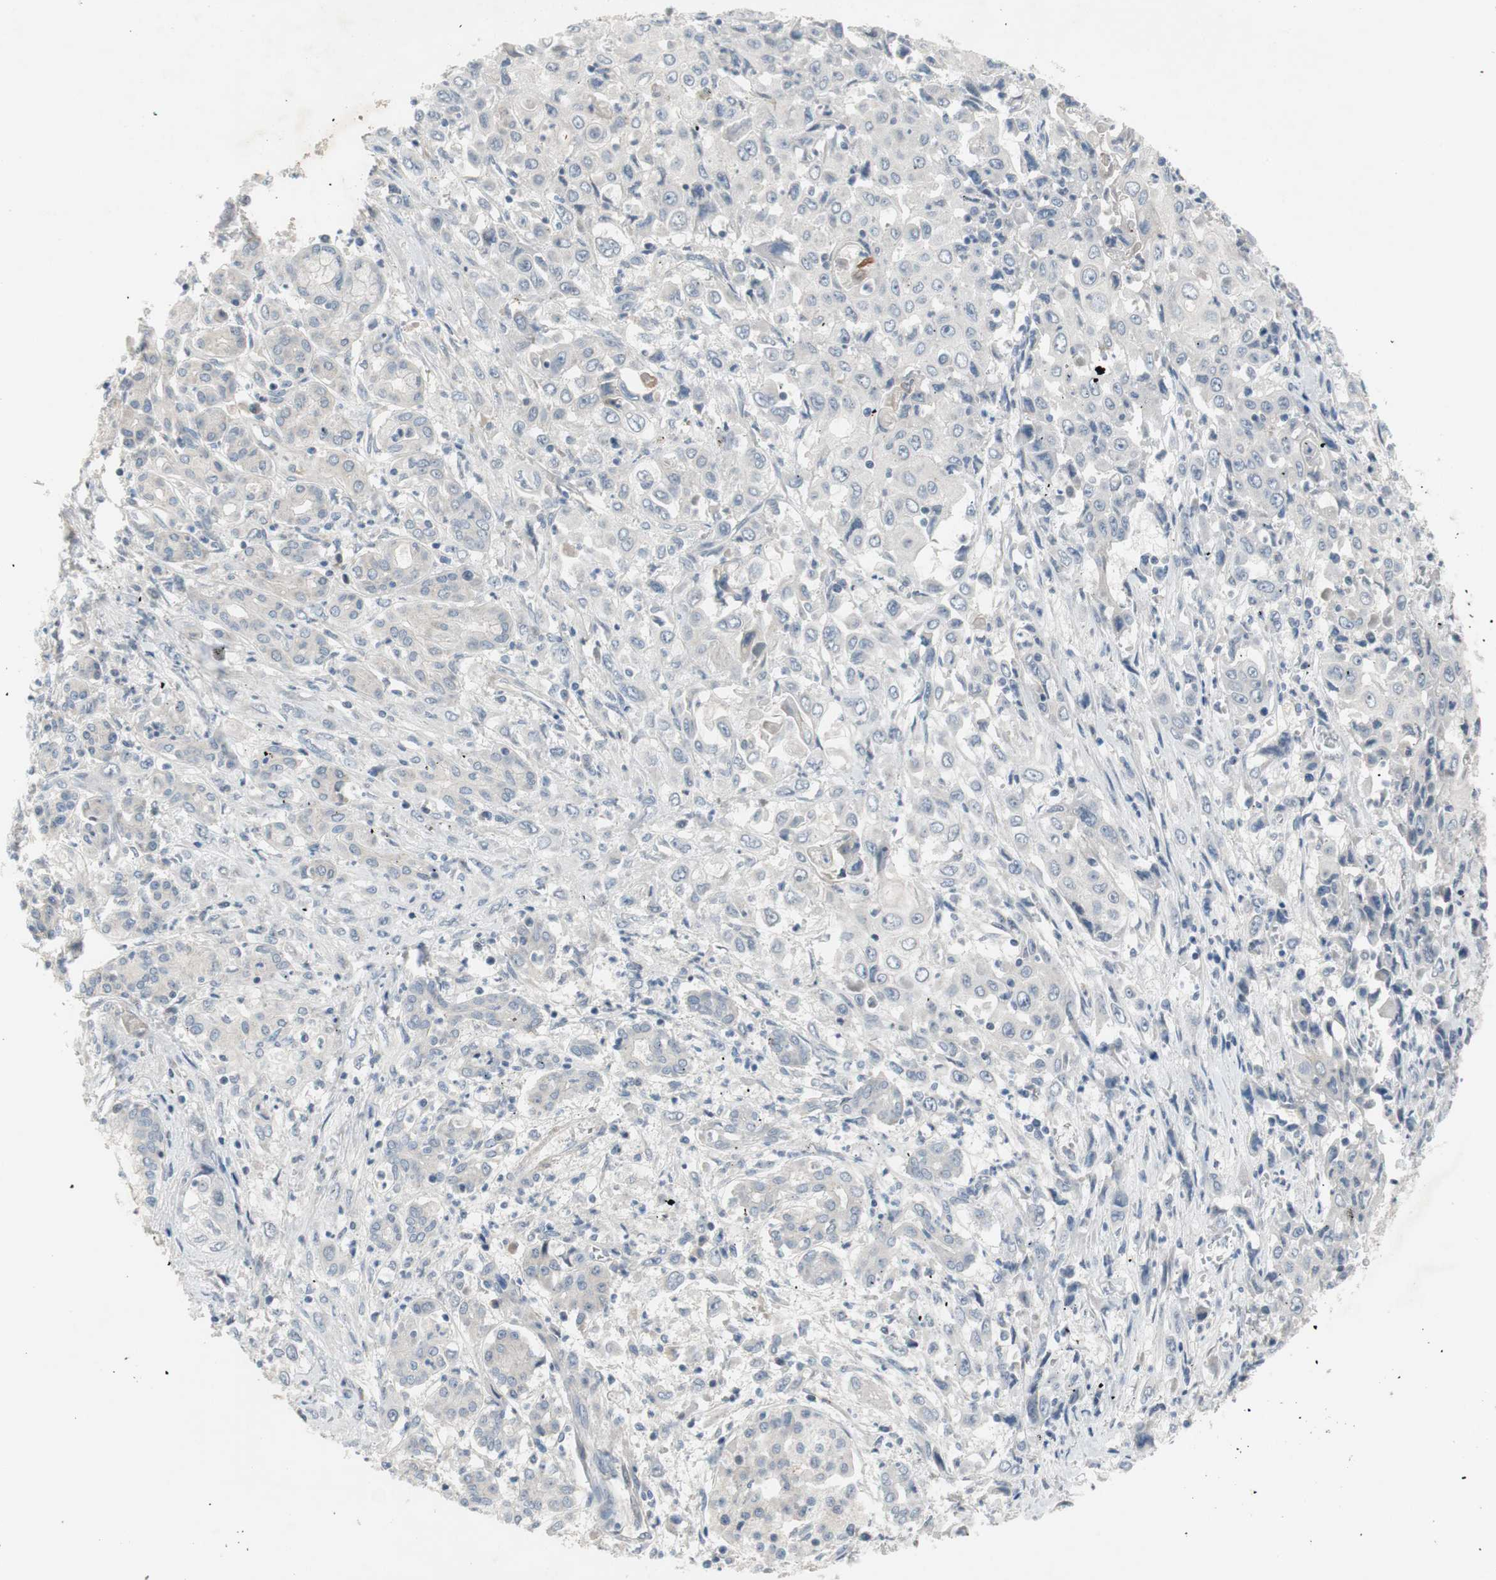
{"staining": {"intensity": "negative", "quantity": "none", "location": "none"}, "tissue": "pancreatic cancer", "cell_type": "Tumor cells", "image_type": "cancer", "snomed": [{"axis": "morphology", "description": "Adenocarcinoma, NOS"}, {"axis": "topography", "description": "Pancreas"}], "caption": "A micrograph of human adenocarcinoma (pancreatic) is negative for staining in tumor cells.", "gene": "TACR3", "patient": {"sex": "male", "age": 70}}